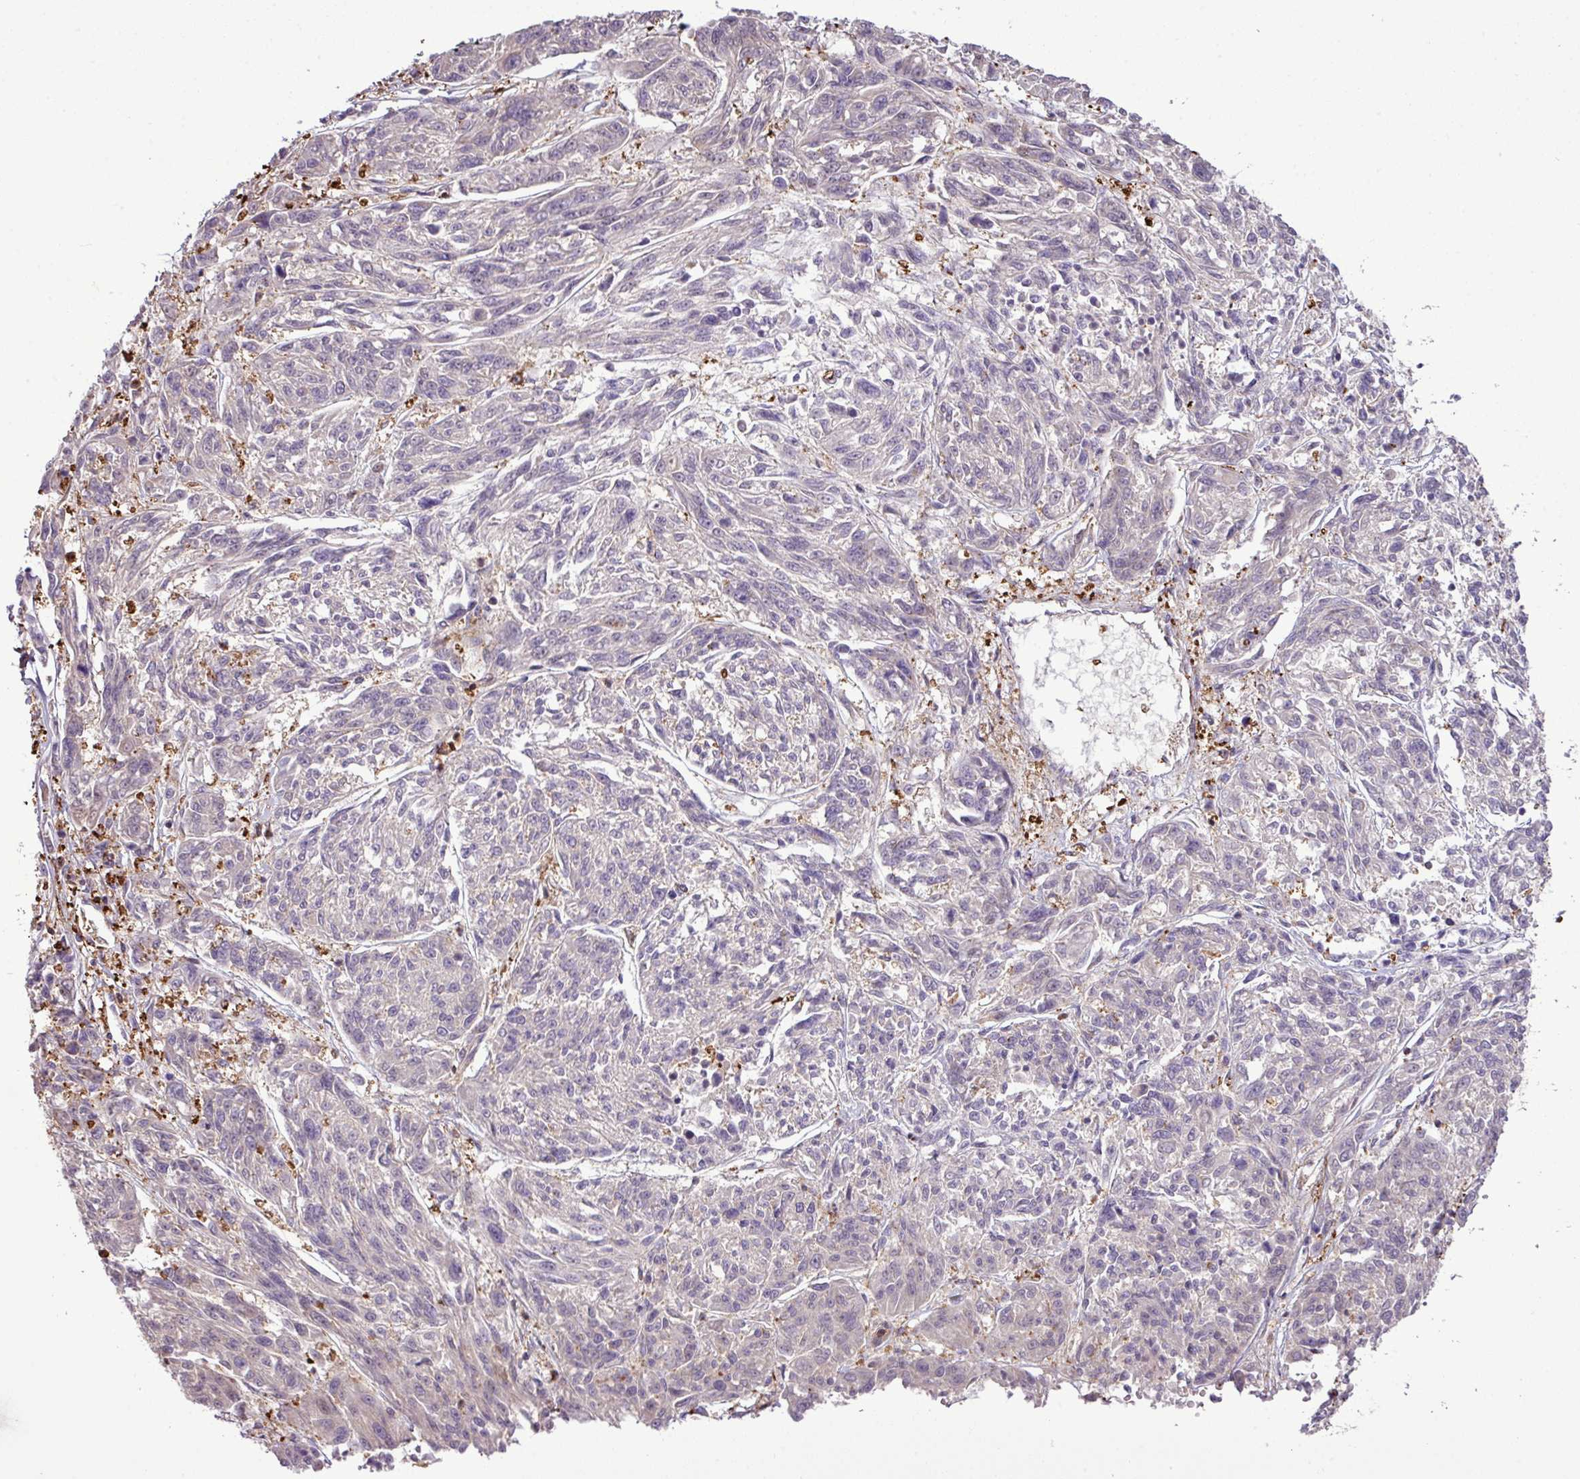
{"staining": {"intensity": "negative", "quantity": "none", "location": "none"}, "tissue": "melanoma", "cell_type": "Tumor cells", "image_type": "cancer", "snomed": [{"axis": "morphology", "description": "Malignant melanoma, NOS"}, {"axis": "topography", "description": "Skin"}], "caption": "Immunohistochemical staining of melanoma reveals no significant staining in tumor cells.", "gene": "PGAP6", "patient": {"sex": "male", "age": 53}}